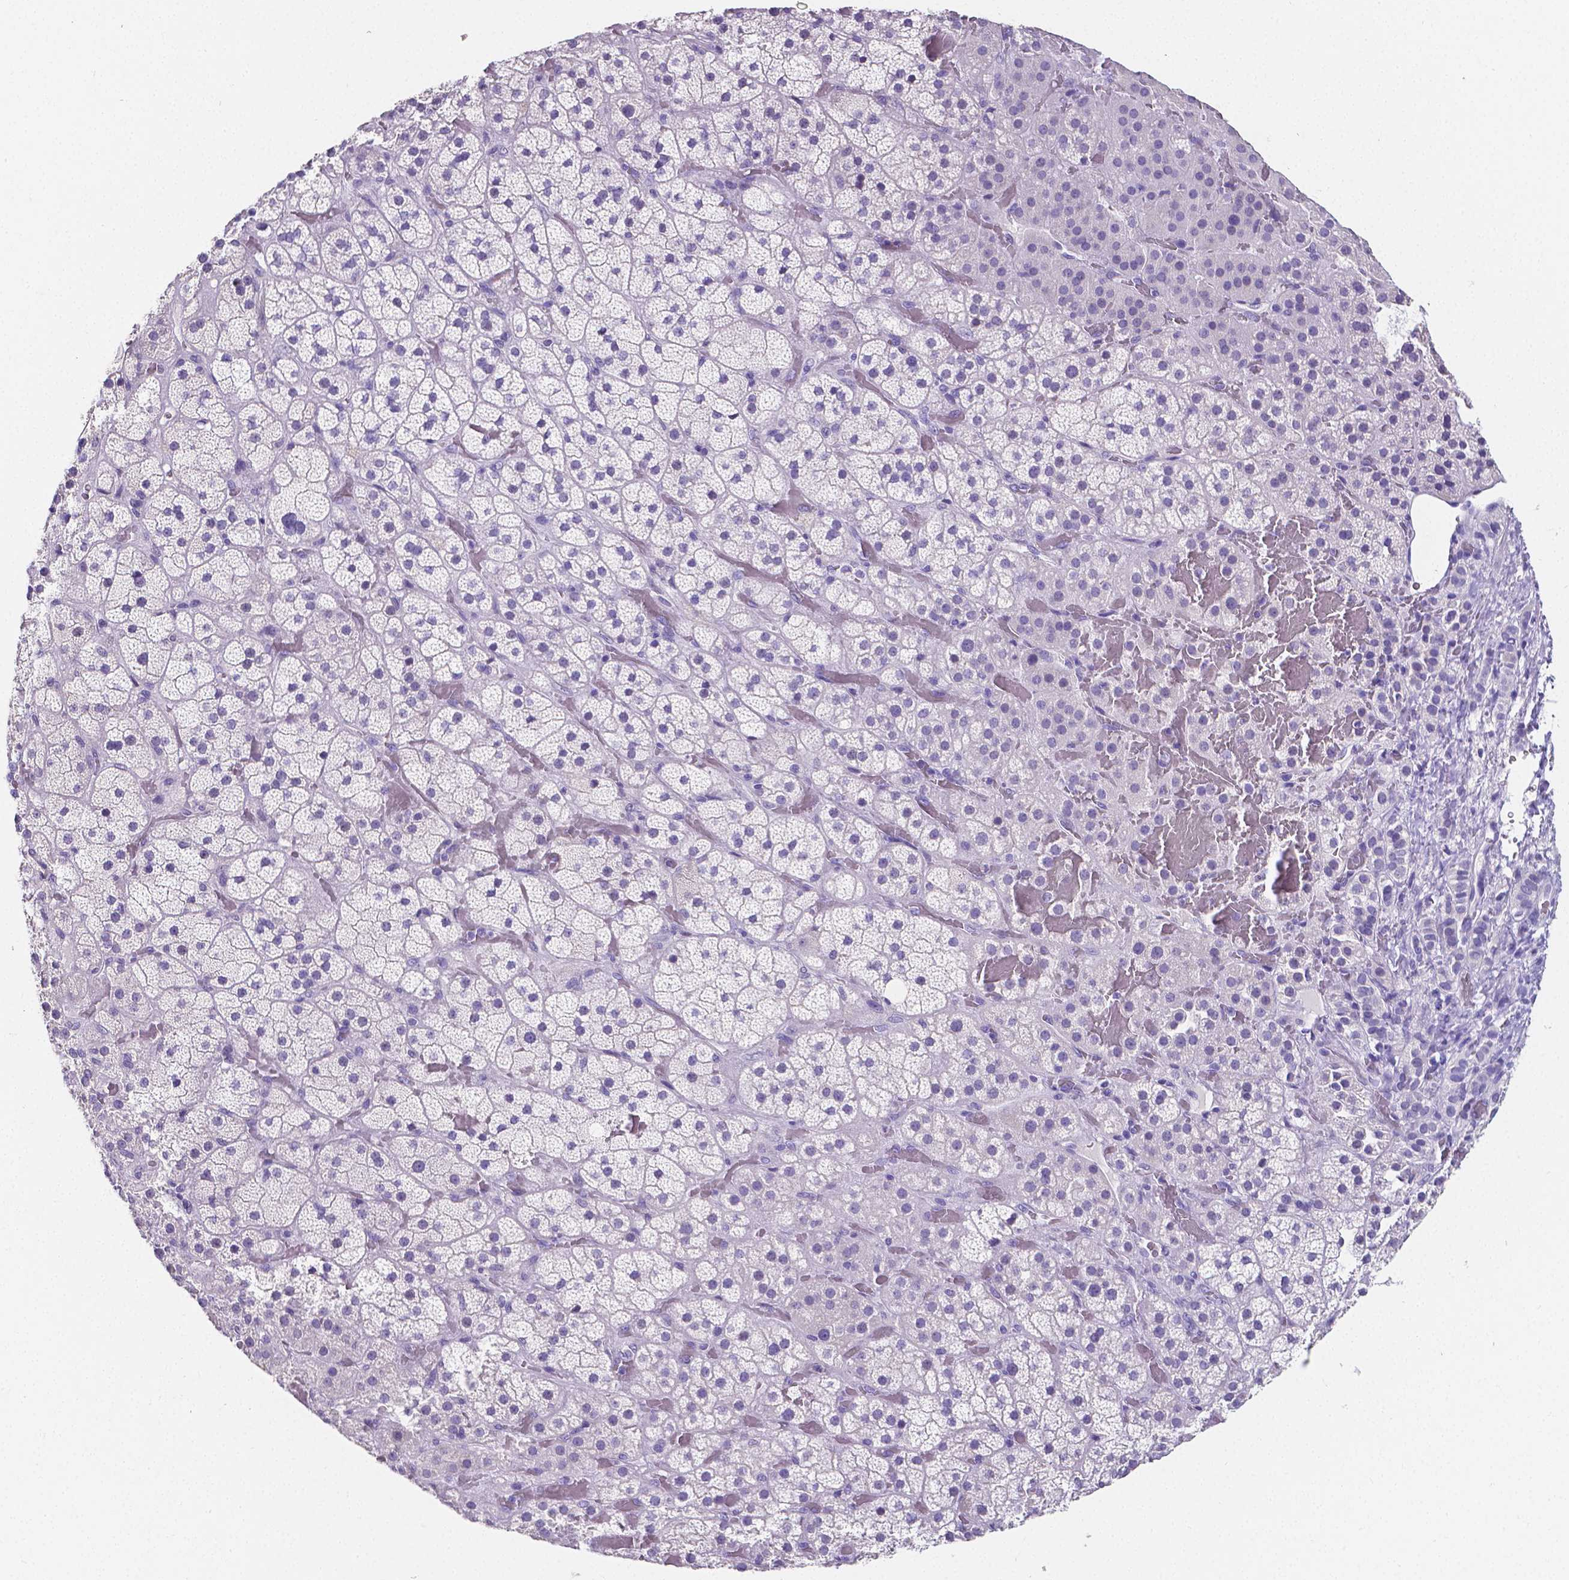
{"staining": {"intensity": "negative", "quantity": "none", "location": "none"}, "tissue": "adrenal gland", "cell_type": "Glandular cells", "image_type": "normal", "snomed": [{"axis": "morphology", "description": "Normal tissue, NOS"}, {"axis": "topography", "description": "Adrenal gland"}], "caption": "Glandular cells are negative for brown protein staining in normal adrenal gland. The staining was performed using DAB to visualize the protein expression in brown, while the nuclei were stained in blue with hematoxylin (Magnification: 20x).", "gene": "SATB2", "patient": {"sex": "male", "age": 57}}